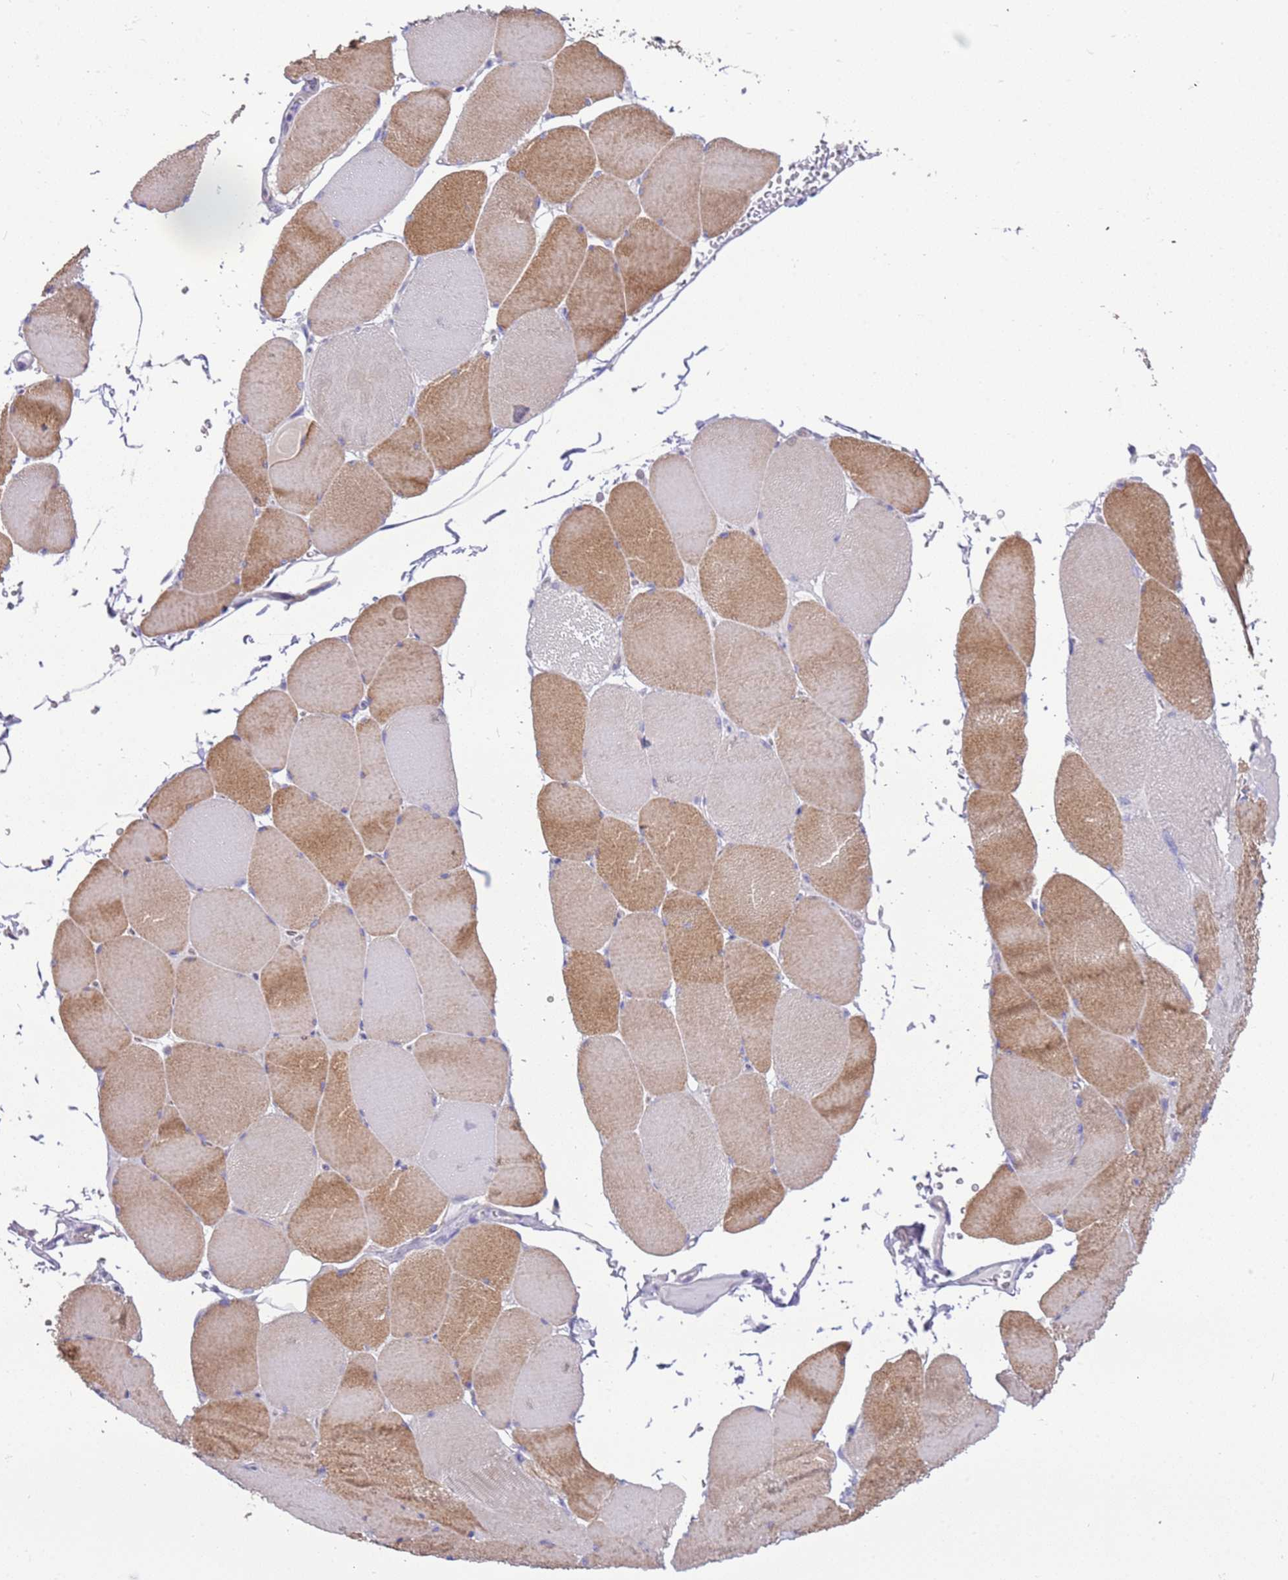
{"staining": {"intensity": "moderate", "quantity": "25%-75%", "location": "cytoplasmic/membranous"}, "tissue": "skeletal muscle", "cell_type": "Myocytes", "image_type": "normal", "snomed": [{"axis": "morphology", "description": "Normal tissue, NOS"}, {"axis": "topography", "description": "Skeletal muscle"}, {"axis": "topography", "description": "Head-Neck"}], "caption": "Brown immunohistochemical staining in unremarkable skeletal muscle reveals moderate cytoplasmic/membranous staining in about 25%-75% of myocytes. The staining is performed using DAB (3,3'-diaminobenzidine) brown chromogen to label protein expression. The nuclei are counter-stained blue using hematoxylin.", "gene": "STIP1", "patient": {"sex": "male", "age": 66}}